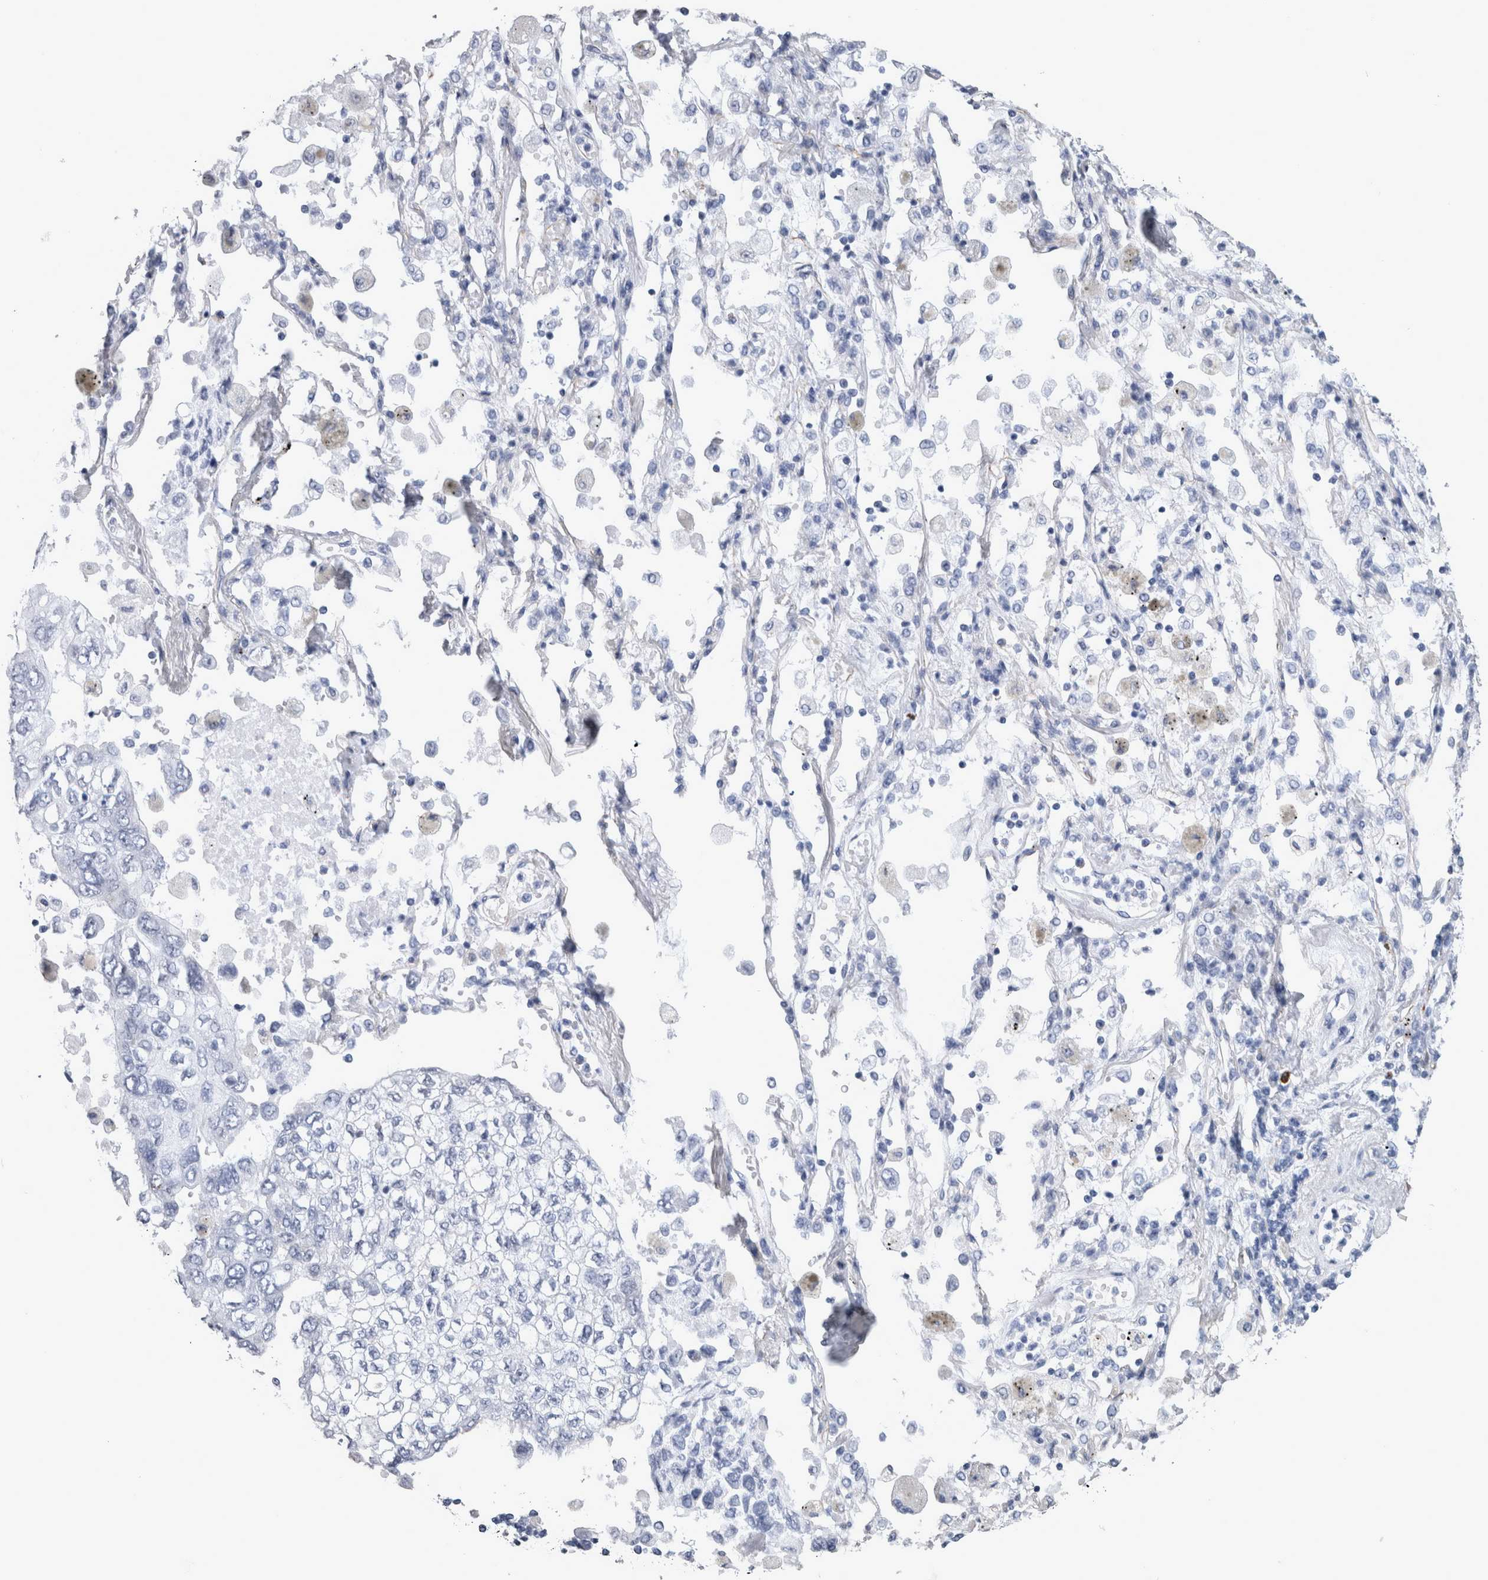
{"staining": {"intensity": "negative", "quantity": "none", "location": "none"}, "tissue": "lung cancer", "cell_type": "Tumor cells", "image_type": "cancer", "snomed": [{"axis": "morphology", "description": "Adenocarcinoma, NOS"}, {"axis": "topography", "description": "Lung"}], "caption": "High magnification brightfield microscopy of lung adenocarcinoma stained with DAB (3,3'-diaminobenzidine) (brown) and counterstained with hematoxylin (blue): tumor cells show no significant expression.", "gene": "VWDE", "patient": {"sex": "male", "age": 63}}